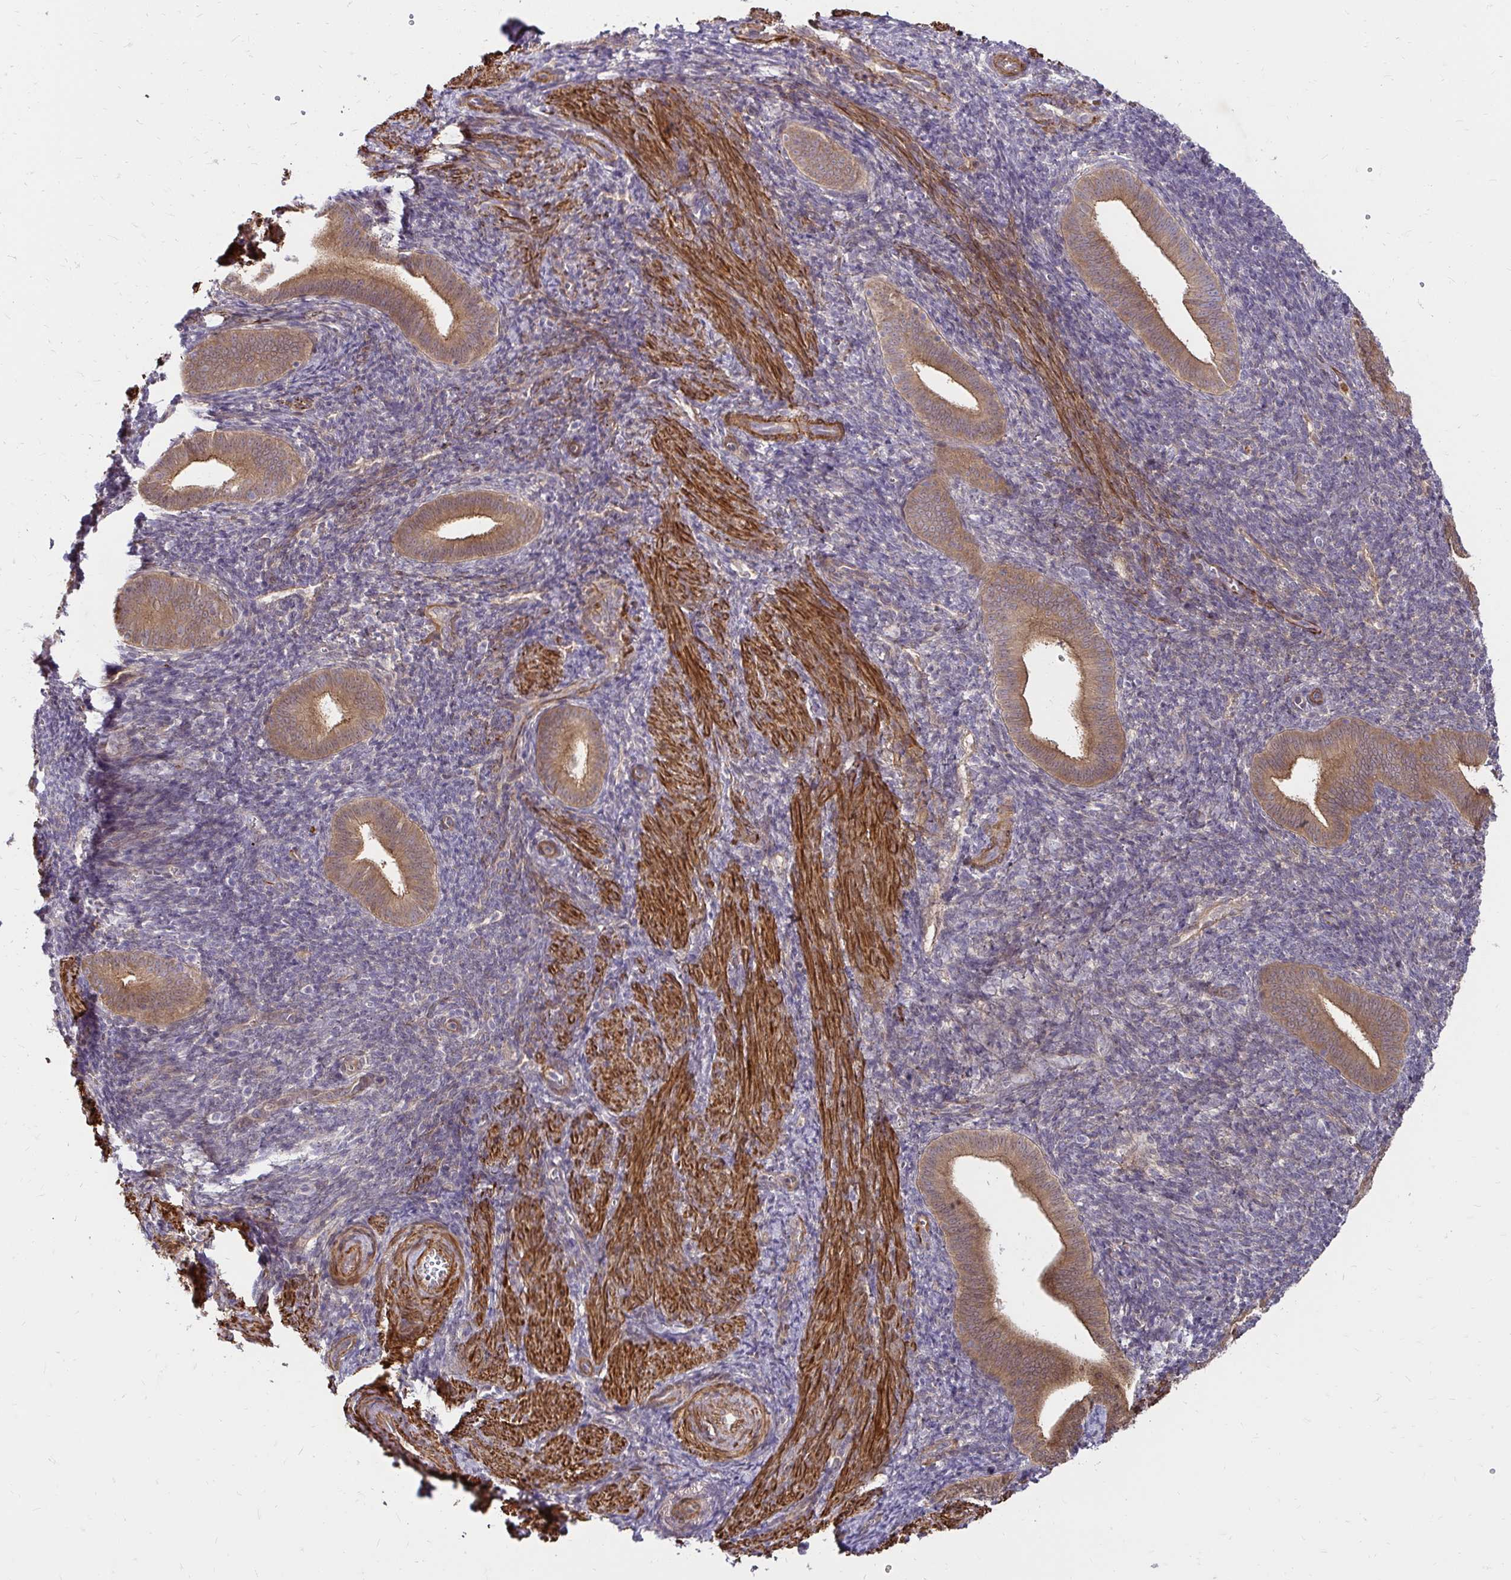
{"staining": {"intensity": "moderate", "quantity": "<25%", "location": "cytoplasmic/membranous"}, "tissue": "endometrium", "cell_type": "Cells in endometrial stroma", "image_type": "normal", "snomed": [{"axis": "morphology", "description": "Normal tissue, NOS"}, {"axis": "topography", "description": "Endometrium"}], "caption": "Cells in endometrial stroma show low levels of moderate cytoplasmic/membranous staining in approximately <25% of cells in unremarkable human endometrium. Immunohistochemistry stains the protein in brown and the nuclei are stained blue.", "gene": "YAP1", "patient": {"sex": "female", "age": 25}}